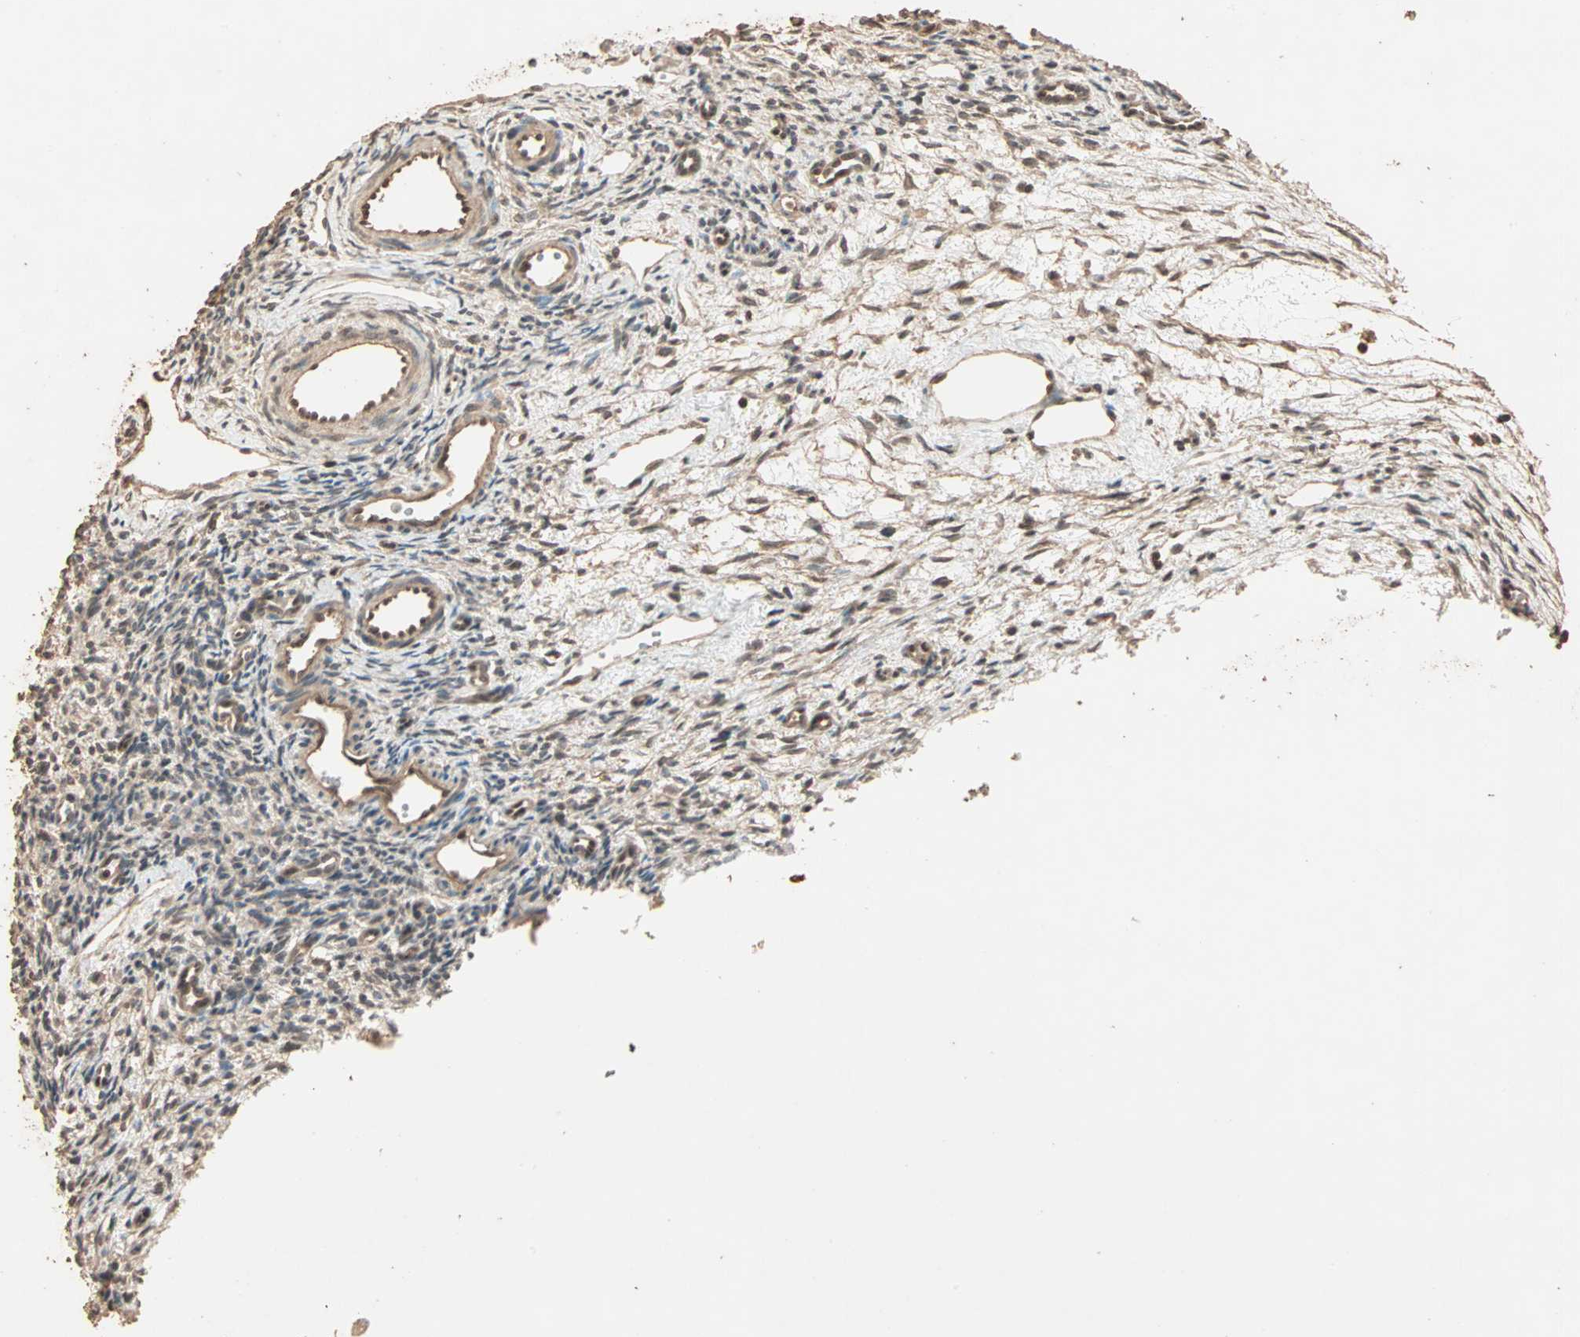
{"staining": {"intensity": "weak", "quantity": "25%-75%", "location": "cytoplasmic/membranous,nuclear"}, "tissue": "ovary", "cell_type": "Ovarian stroma cells", "image_type": "normal", "snomed": [{"axis": "morphology", "description": "Normal tissue, NOS"}, {"axis": "topography", "description": "Ovary"}], "caption": "Protein staining of unremarkable ovary reveals weak cytoplasmic/membranous,nuclear staining in approximately 25%-75% of ovarian stroma cells. Nuclei are stained in blue.", "gene": "ZBTB33", "patient": {"sex": "female", "age": 33}}